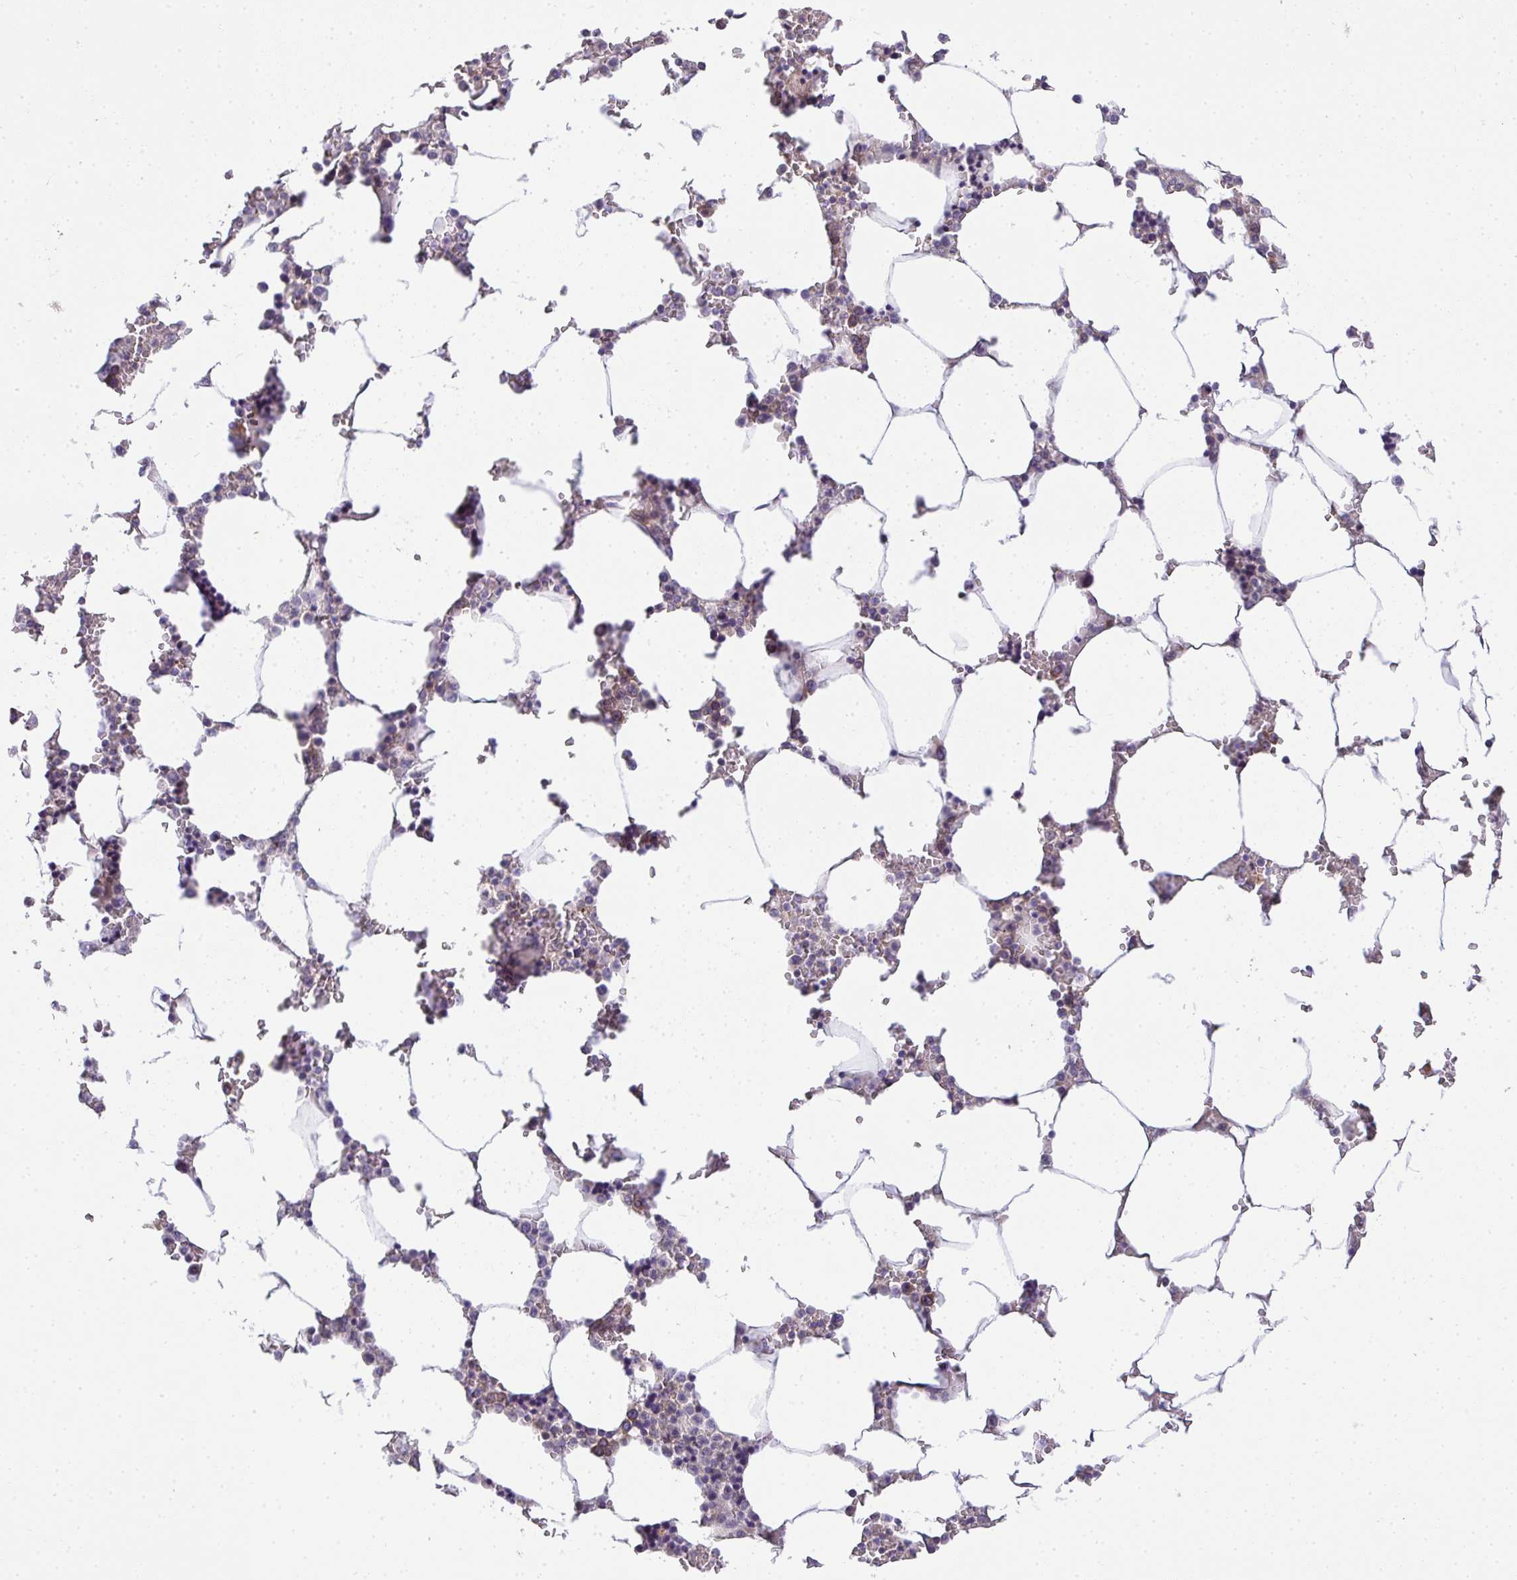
{"staining": {"intensity": "moderate", "quantity": "<25%", "location": "cytoplasmic/membranous"}, "tissue": "bone marrow", "cell_type": "Hematopoietic cells", "image_type": "normal", "snomed": [{"axis": "morphology", "description": "Normal tissue, NOS"}, {"axis": "topography", "description": "Bone marrow"}], "caption": "Immunohistochemical staining of normal bone marrow exhibits low levels of moderate cytoplasmic/membranous expression in about <25% of hematopoietic cells.", "gene": "EEF1AKMT1", "patient": {"sex": "male", "age": 64}}